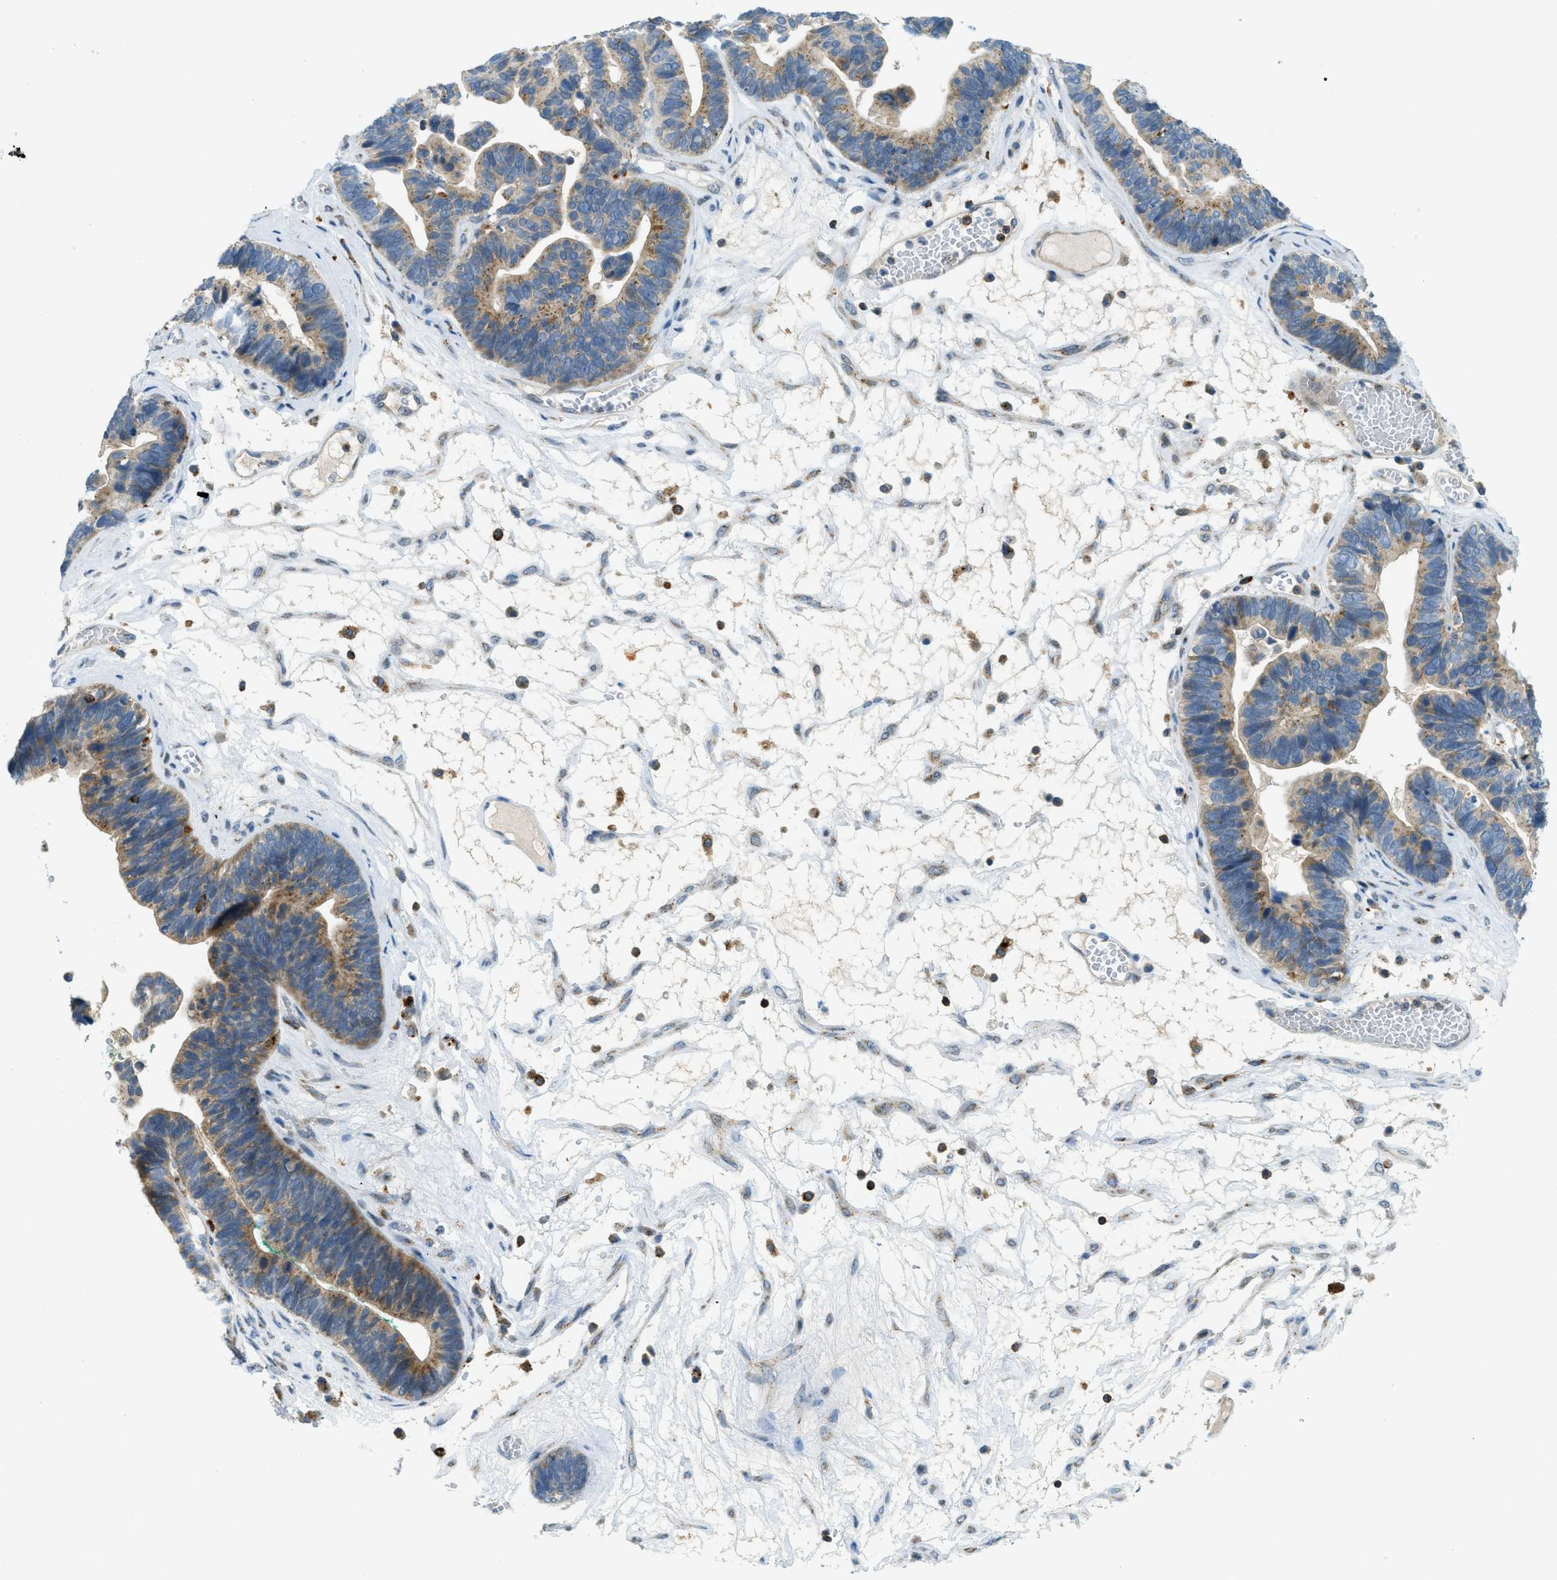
{"staining": {"intensity": "moderate", "quantity": "25%-75%", "location": "cytoplasmic/membranous"}, "tissue": "ovarian cancer", "cell_type": "Tumor cells", "image_type": "cancer", "snomed": [{"axis": "morphology", "description": "Cystadenocarcinoma, serous, NOS"}, {"axis": "topography", "description": "Ovary"}], "caption": "DAB immunohistochemical staining of serous cystadenocarcinoma (ovarian) reveals moderate cytoplasmic/membranous protein expression in about 25%-75% of tumor cells.", "gene": "PLBD2", "patient": {"sex": "female", "age": 56}}